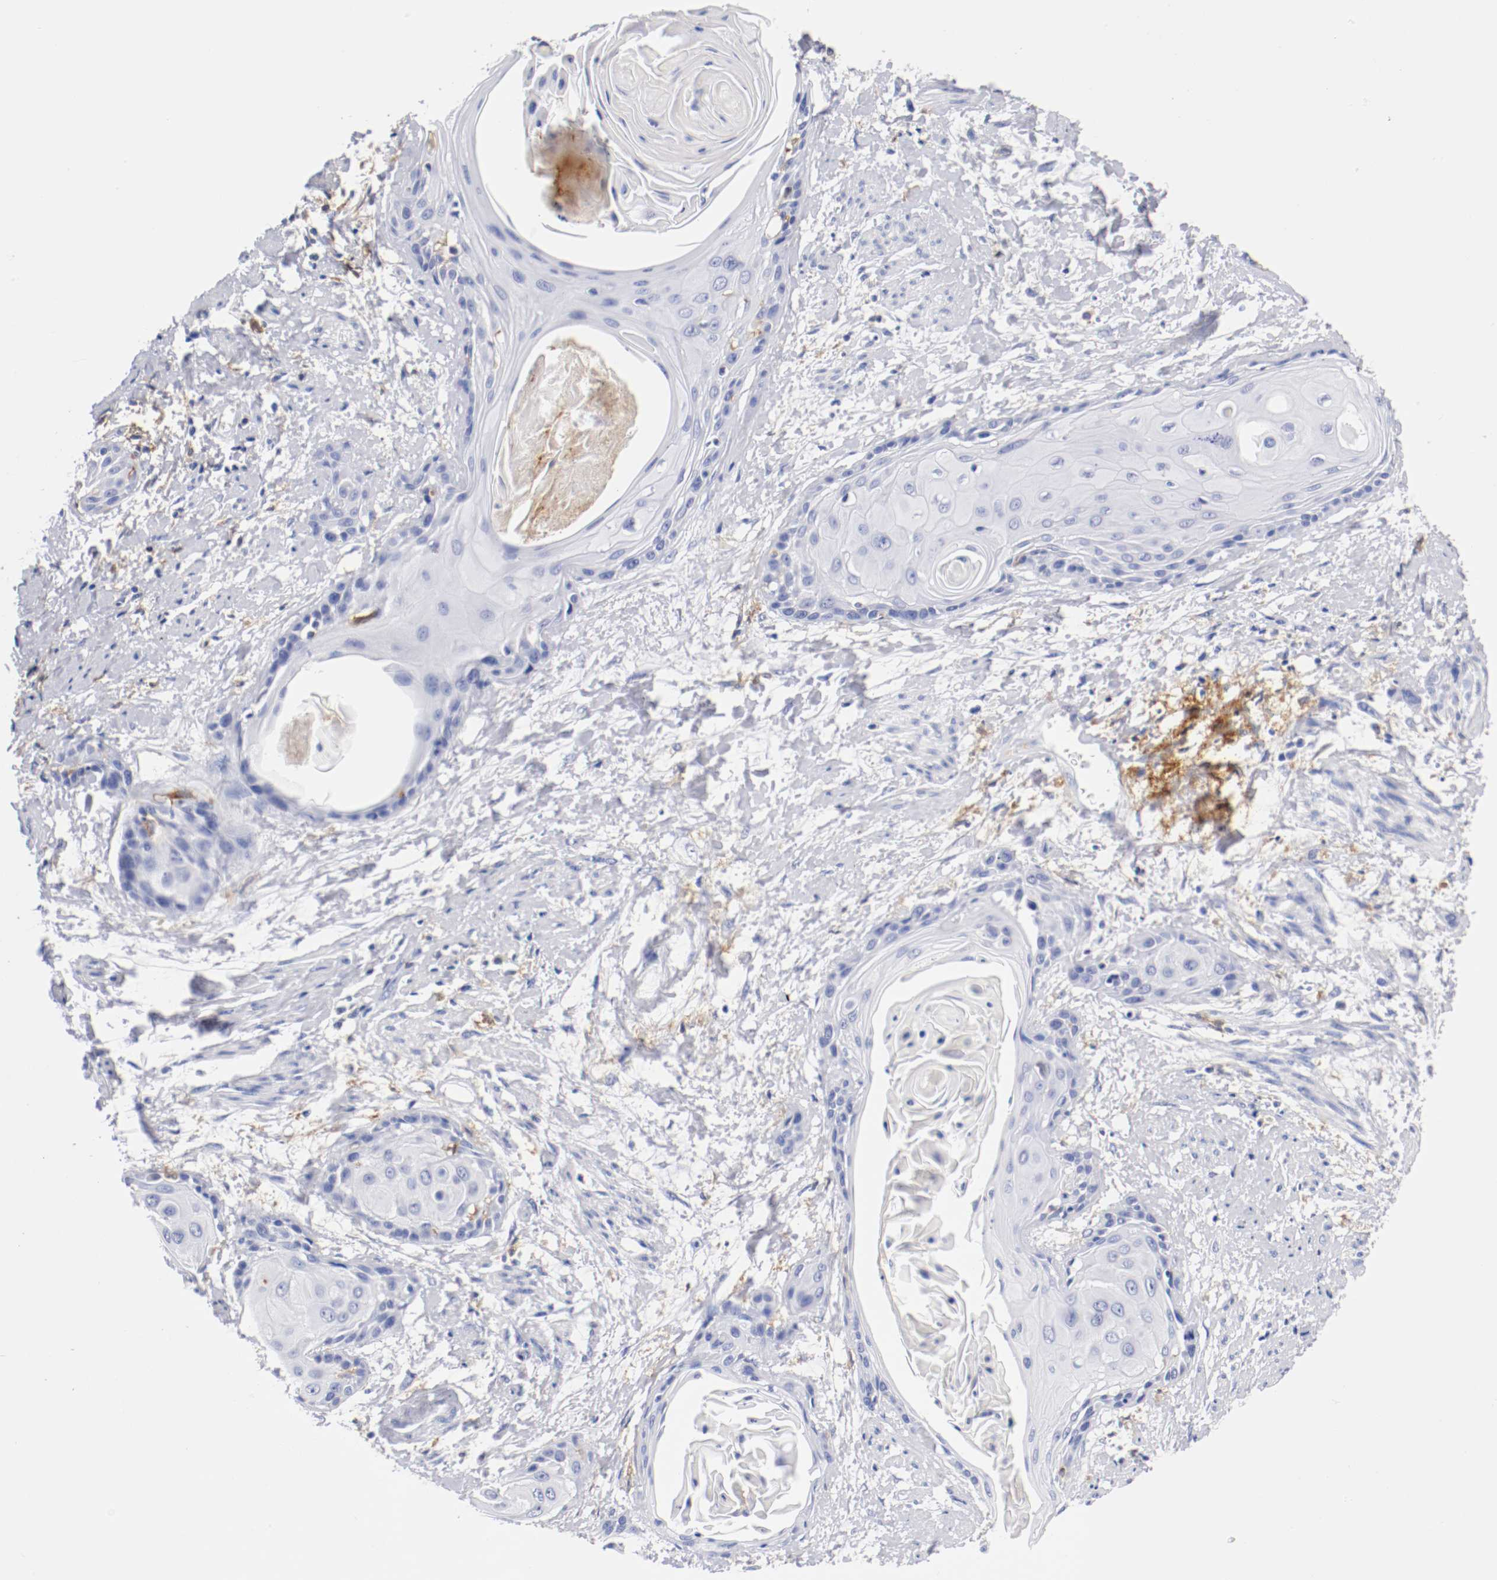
{"staining": {"intensity": "negative", "quantity": "none", "location": "none"}, "tissue": "cervical cancer", "cell_type": "Tumor cells", "image_type": "cancer", "snomed": [{"axis": "morphology", "description": "Squamous cell carcinoma, NOS"}, {"axis": "topography", "description": "Cervix"}], "caption": "DAB immunohistochemical staining of human cervical cancer demonstrates no significant staining in tumor cells.", "gene": "ITGAX", "patient": {"sex": "female", "age": 57}}